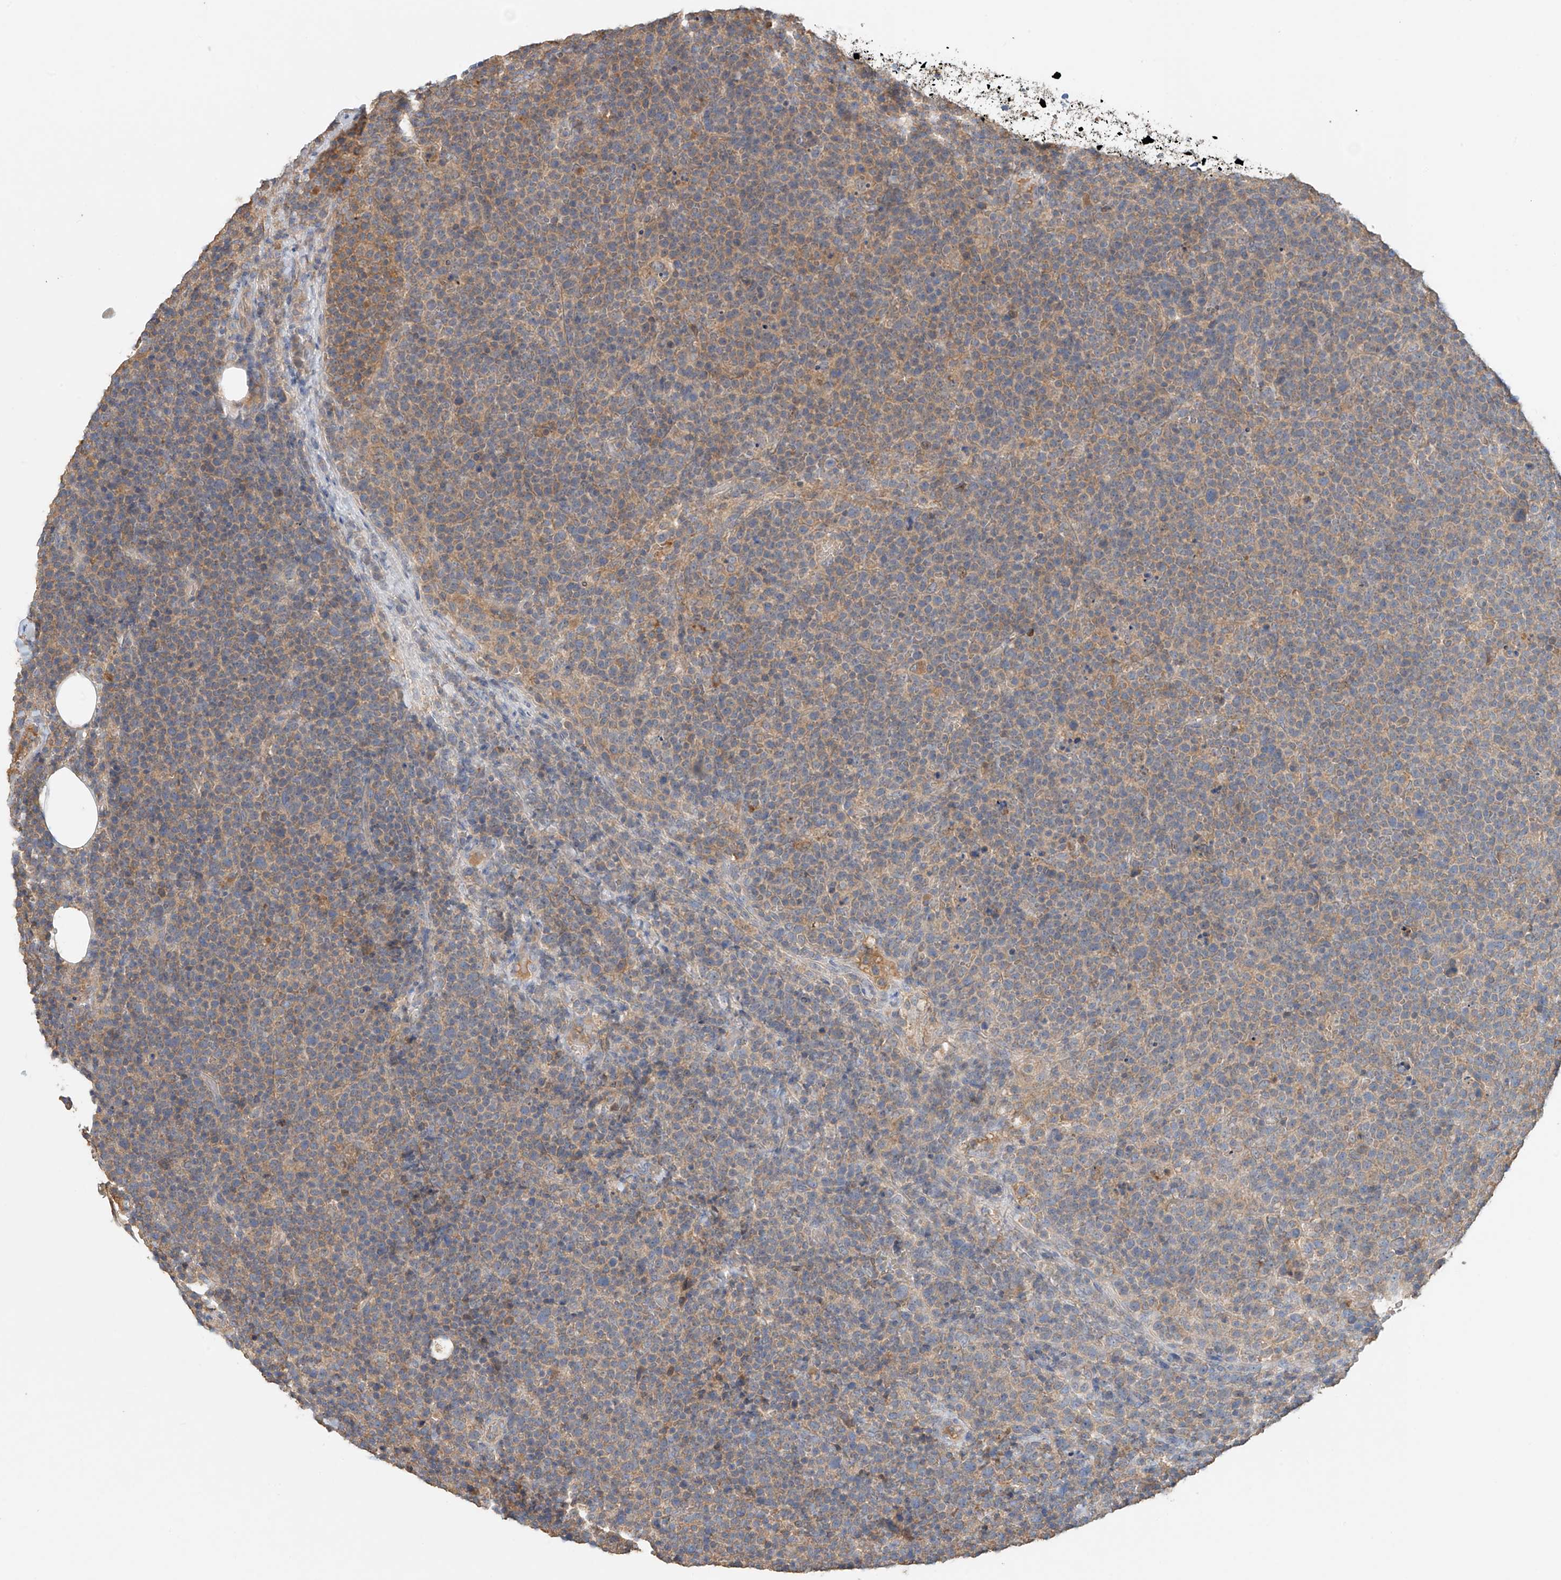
{"staining": {"intensity": "weak", "quantity": "25%-75%", "location": "cytoplasmic/membranous"}, "tissue": "lymphoma", "cell_type": "Tumor cells", "image_type": "cancer", "snomed": [{"axis": "morphology", "description": "Malignant lymphoma, non-Hodgkin's type, High grade"}, {"axis": "topography", "description": "Lymph node"}], "caption": "Tumor cells exhibit low levels of weak cytoplasmic/membranous positivity in approximately 25%-75% of cells in malignant lymphoma, non-Hodgkin's type (high-grade).", "gene": "GNB1L", "patient": {"sex": "male", "age": 61}}